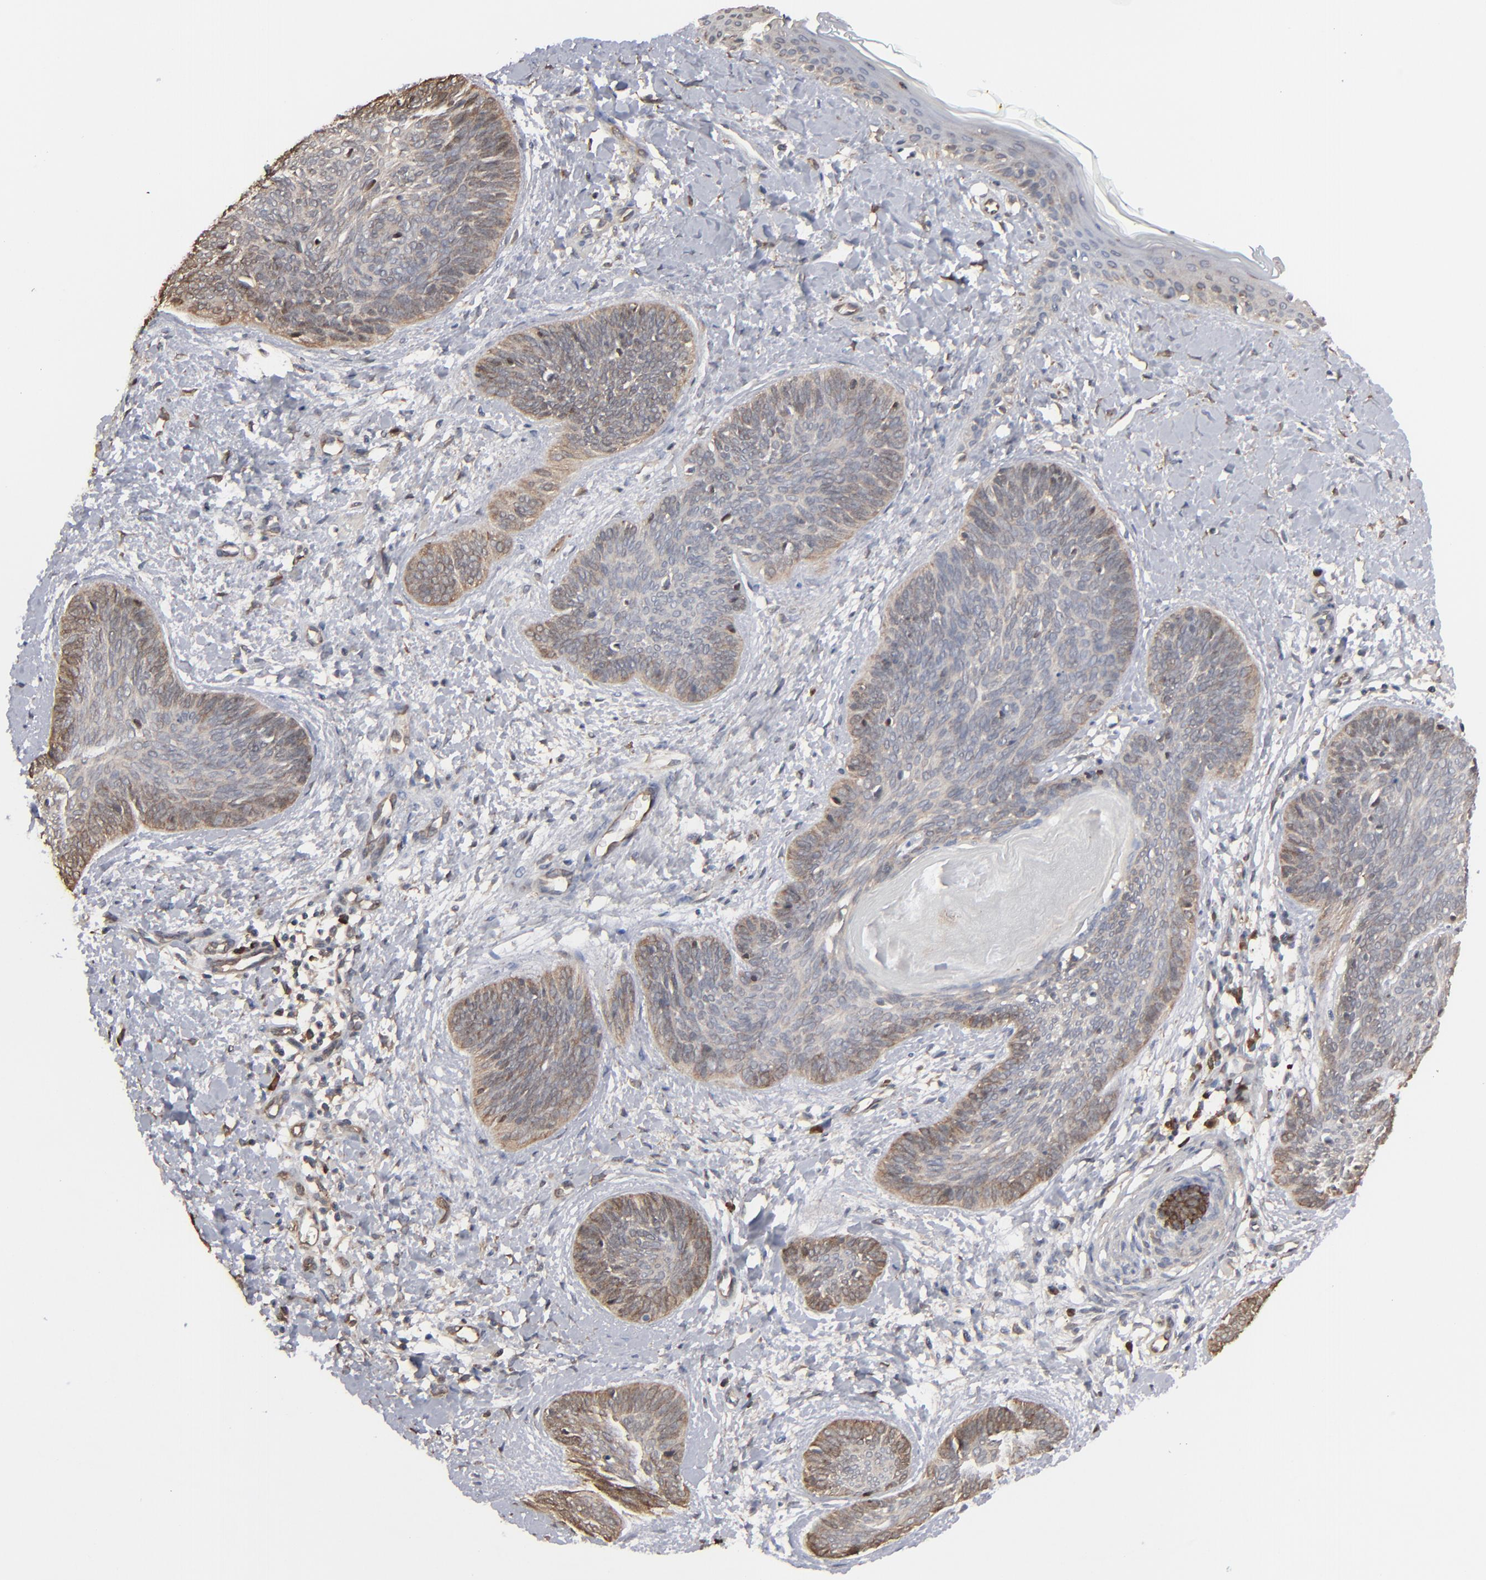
{"staining": {"intensity": "weak", "quantity": ">75%", "location": "cytoplasmic/membranous"}, "tissue": "skin cancer", "cell_type": "Tumor cells", "image_type": "cancer", "snomed": [{"axis": "morphology", "description": "Basal cell carcinoma"}, {"axis": "topography", "description": "Skin"}], "caption": "Approximately >75% of tumor cells in human skin basal cell carcinoma exhibit weak cytoplasmic/membranous protein staining as visualized by brown immunohistochemical staining.", "gene": "NME1-NME2", "patient": {"sex": "female", "age": 81}}